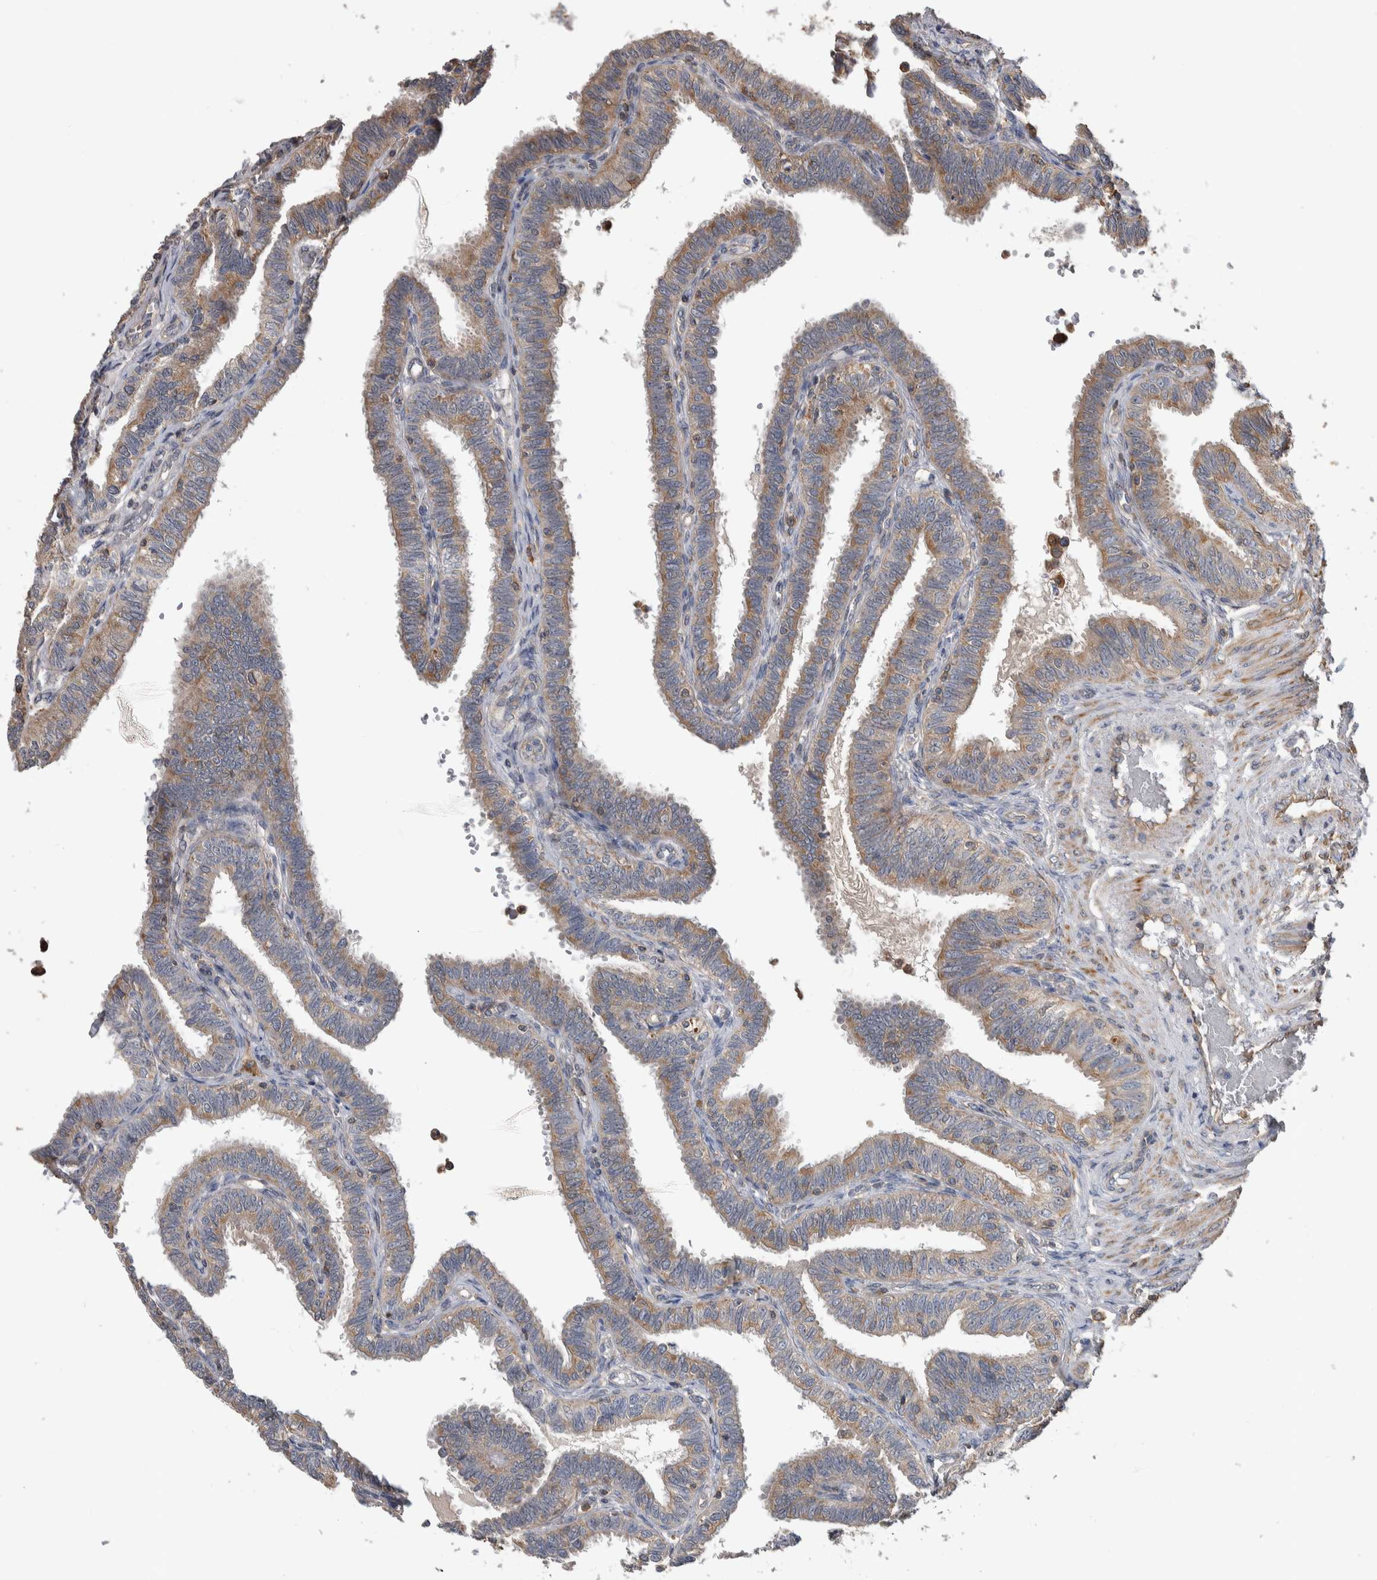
{"staining": {"intensity": "weak", "quantity": ">75%", "location": "cytoplasmic/membranous"}, "tissue": "fallopian tube", "cell_type": "Glandular cells", "image_type": "normal", "snomed": [{"axis": "morphology", "description": "Normal tissue, NOS"}, {"axis": "topography", "description": "Fallopian tube"}, {"axis": "topography", "description": "Placenta"}], "caption": "Protein positivity by IHC exhibits weak cytoplasmic/membranous expression in approximately >75% of glandular cells in normal fallopian tube.", "gene": "SDCBP", "patient": {"sex": "female", "age": 34}}